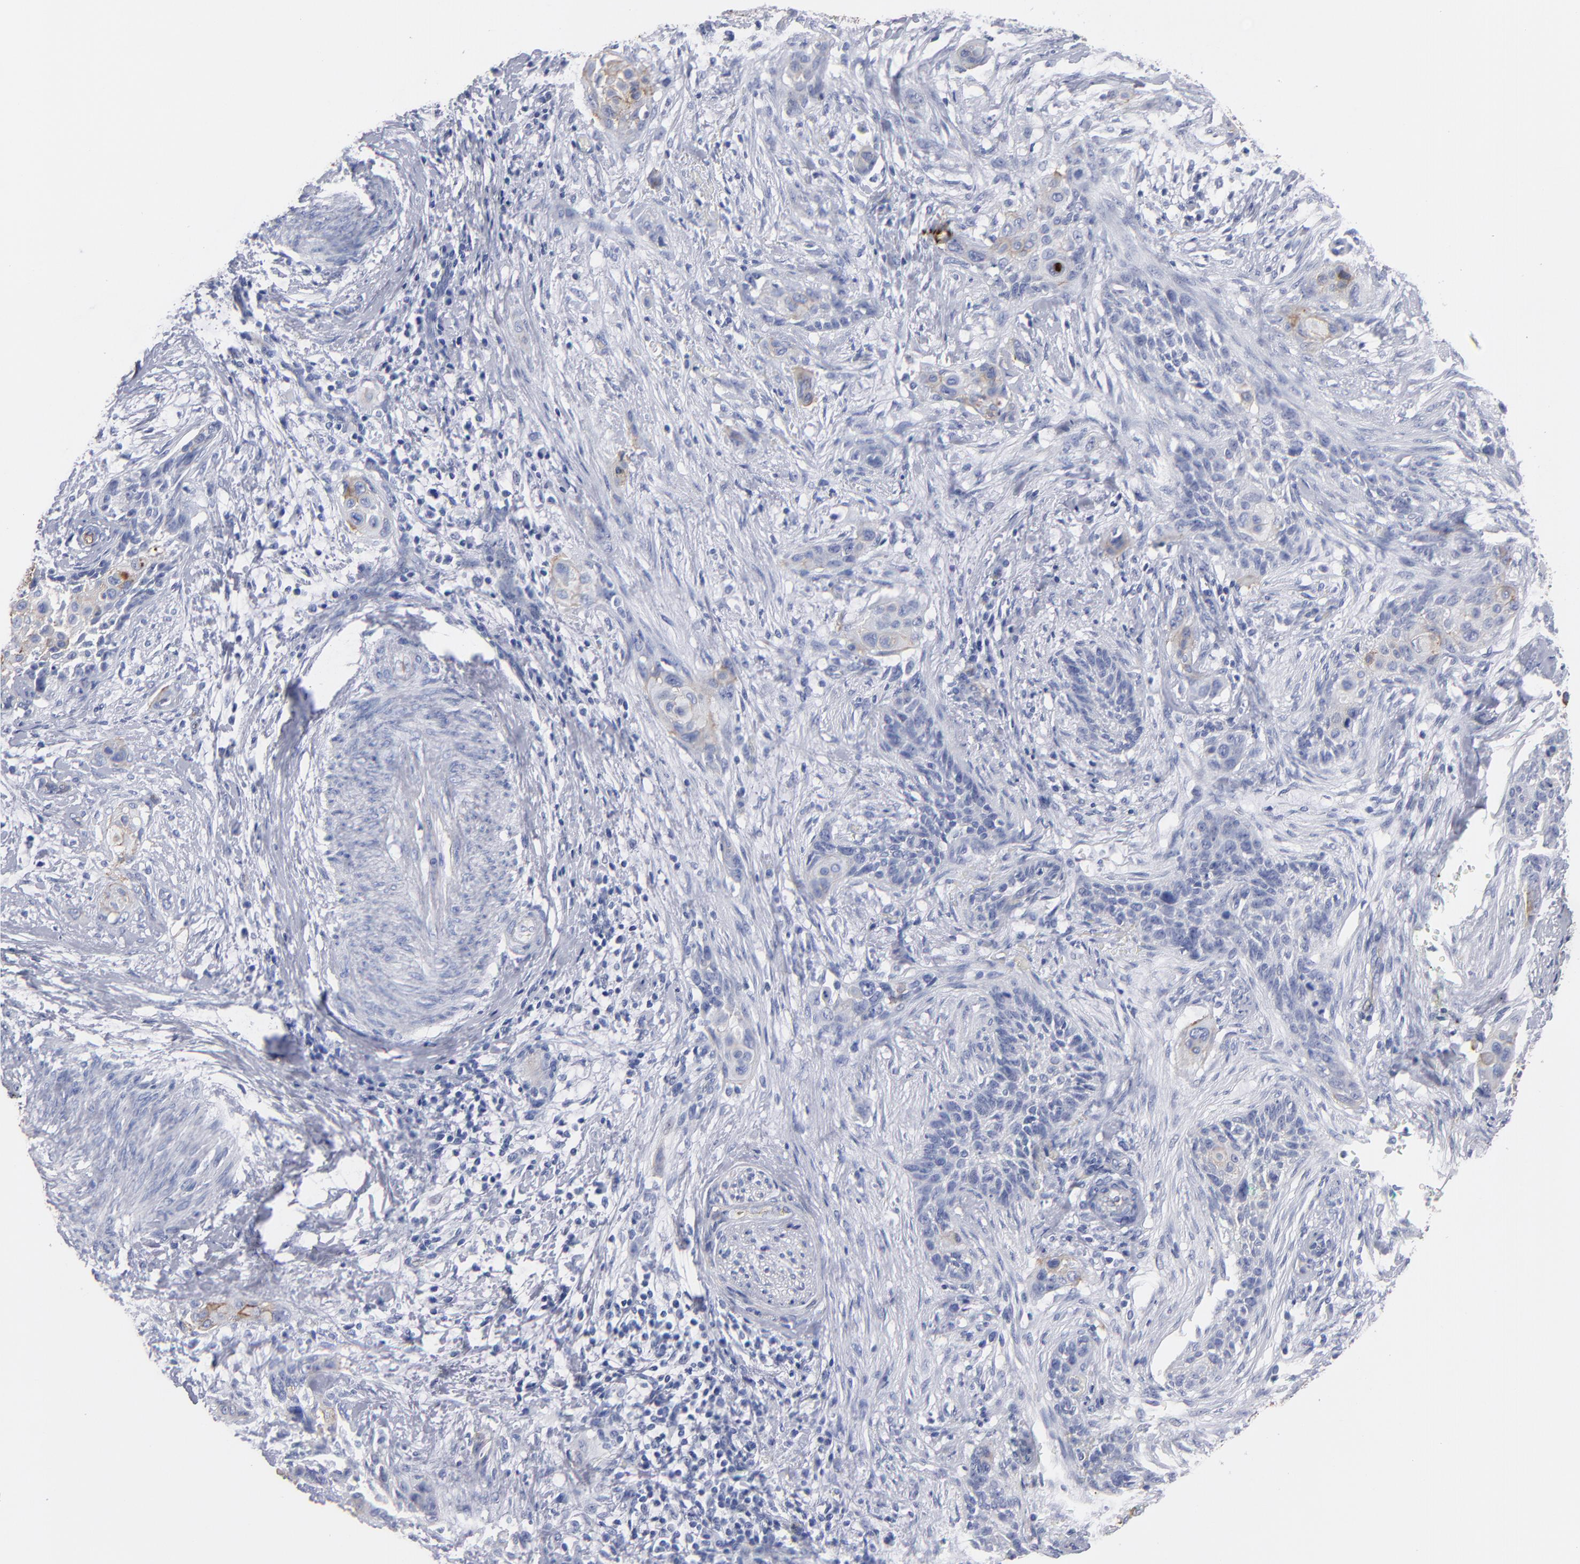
{"staining": {"intensity": "weak", "quantity": "<25%", "location": "cytoplasmic/membranous"}, "tissue": "cervical cancer", "cell_type": "Tumor cells", "image_type": "cancer", "snomed": [{"axis": "morphology", "description": "Squamous cell carcinoma, NOS"}, {"axis": "topography", "description": "Cervix"}], "caption": "This is a photomicrograph of IHC staining of cervical cancer (squamous cell carcinoma), which shows no staining in tumor cells. The staining was performed using DAB to visualize the protein expression in brown, while the nuclei were stained in blue with hematoxylin (Magnification: 20x).", "gene": "TM4SF1", "patient": {"sex": "female", "age": 33}}